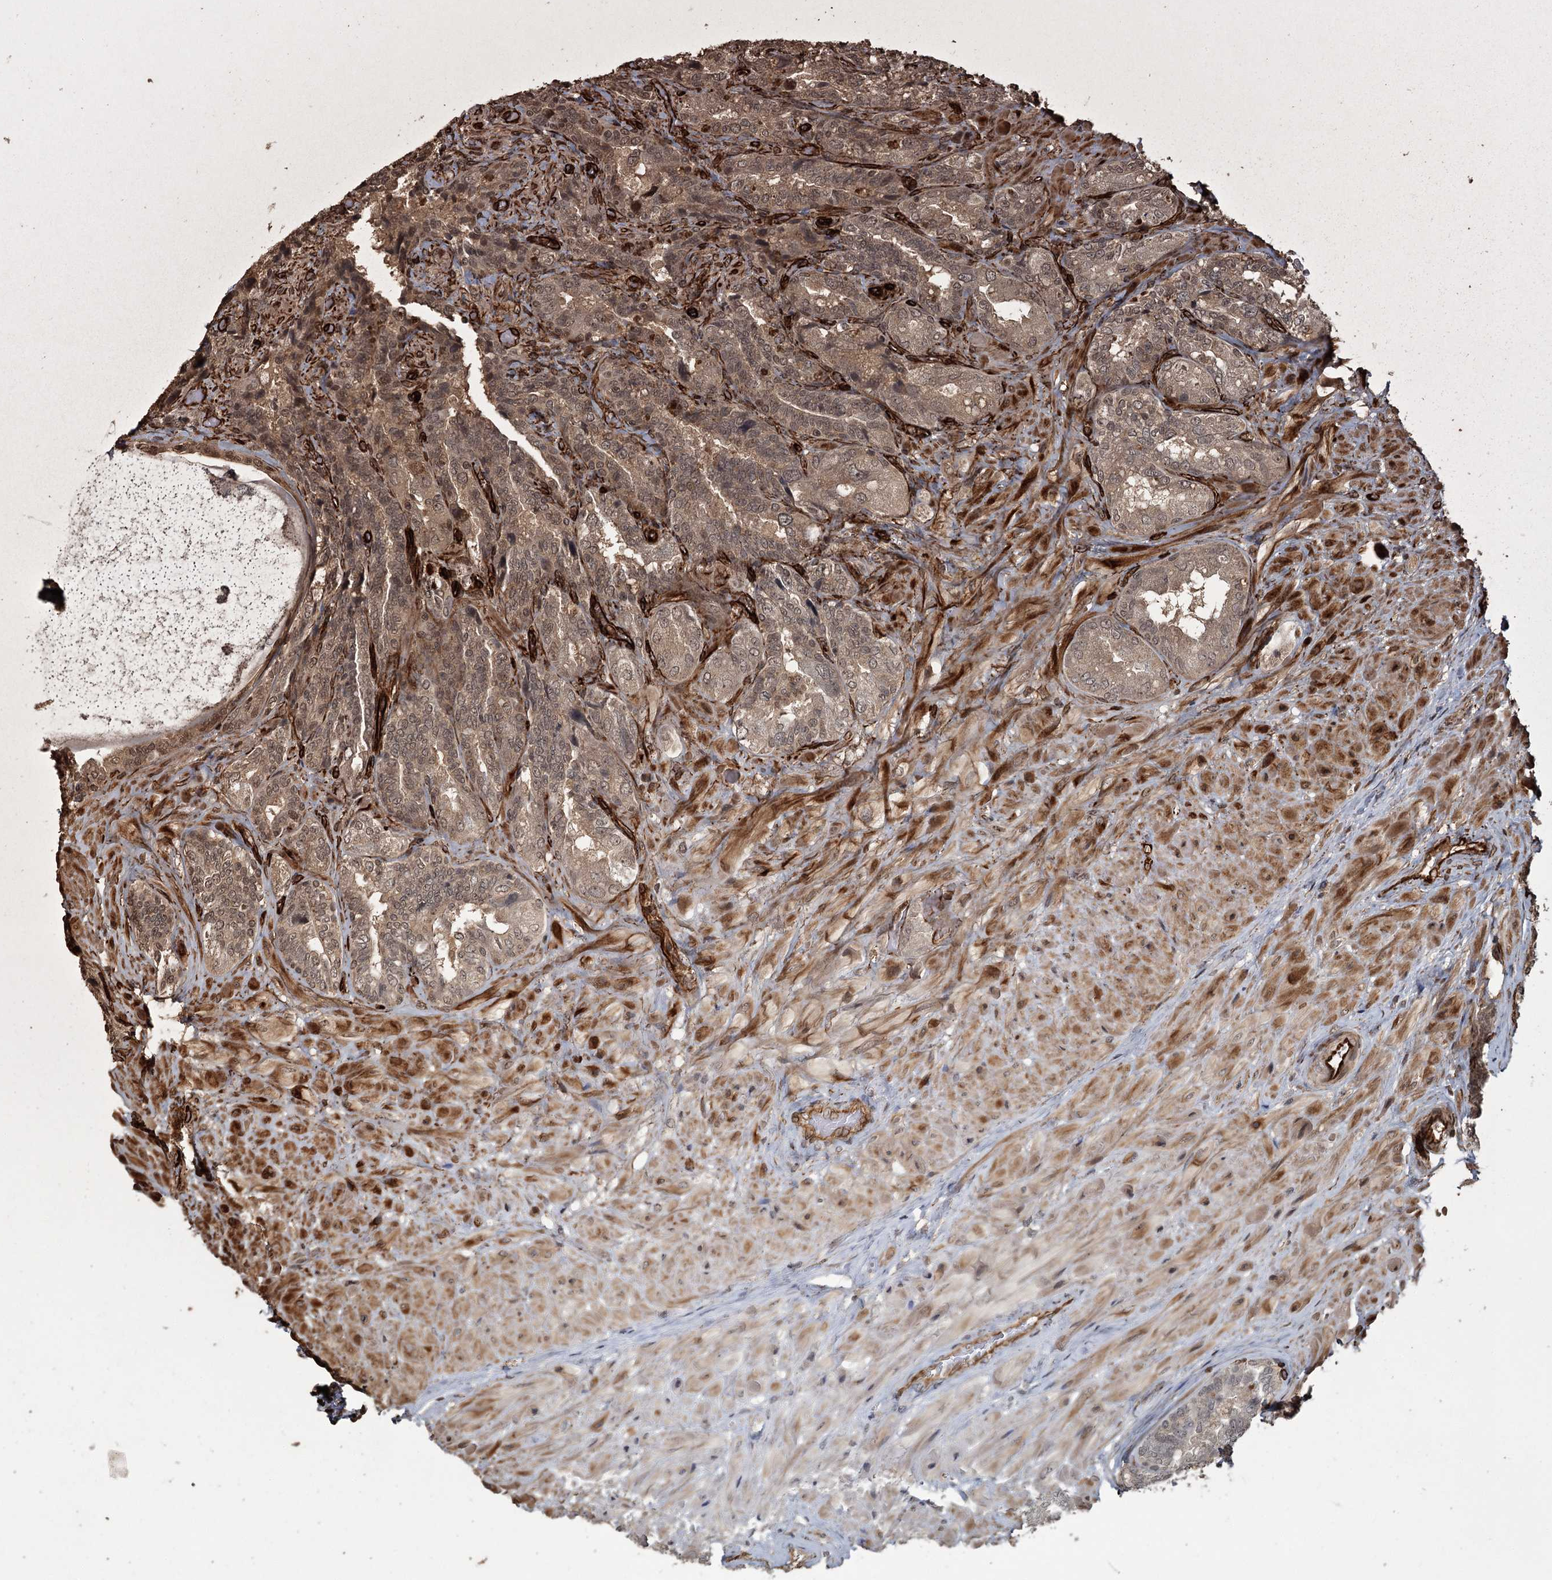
{"staining": {"intensity": "moderate", "quantity": ">75%", "location": "cytoplasmic/membranous,nuclear"}, "tissue": "seminal vesicle", "cell_type": "Glandular cells", "image_type": "normal", "snomed": [{"axis": "morphology", "description": "Normal tissue, NOS"}, {"axis": "topography", "description": "Prostate and seminal vesicle, NOS"}, {"axis": "topography", "description": "Prostate"}, {"axis": "topography", "description": "Seminal veicle"}], "caption": "Seminal vesicle stained with DAB (3,3'-diaminobenzidine) immunohistochemistry (IHC) shows medium levels of moderate cytoplasmic/membranous,nuclear expression in approximately >75% of glandular cells. (IHC, brightfield microscopy, high magnification).", "gene": "RPAP3", "patient": {"sex": "male", "age": 67}}